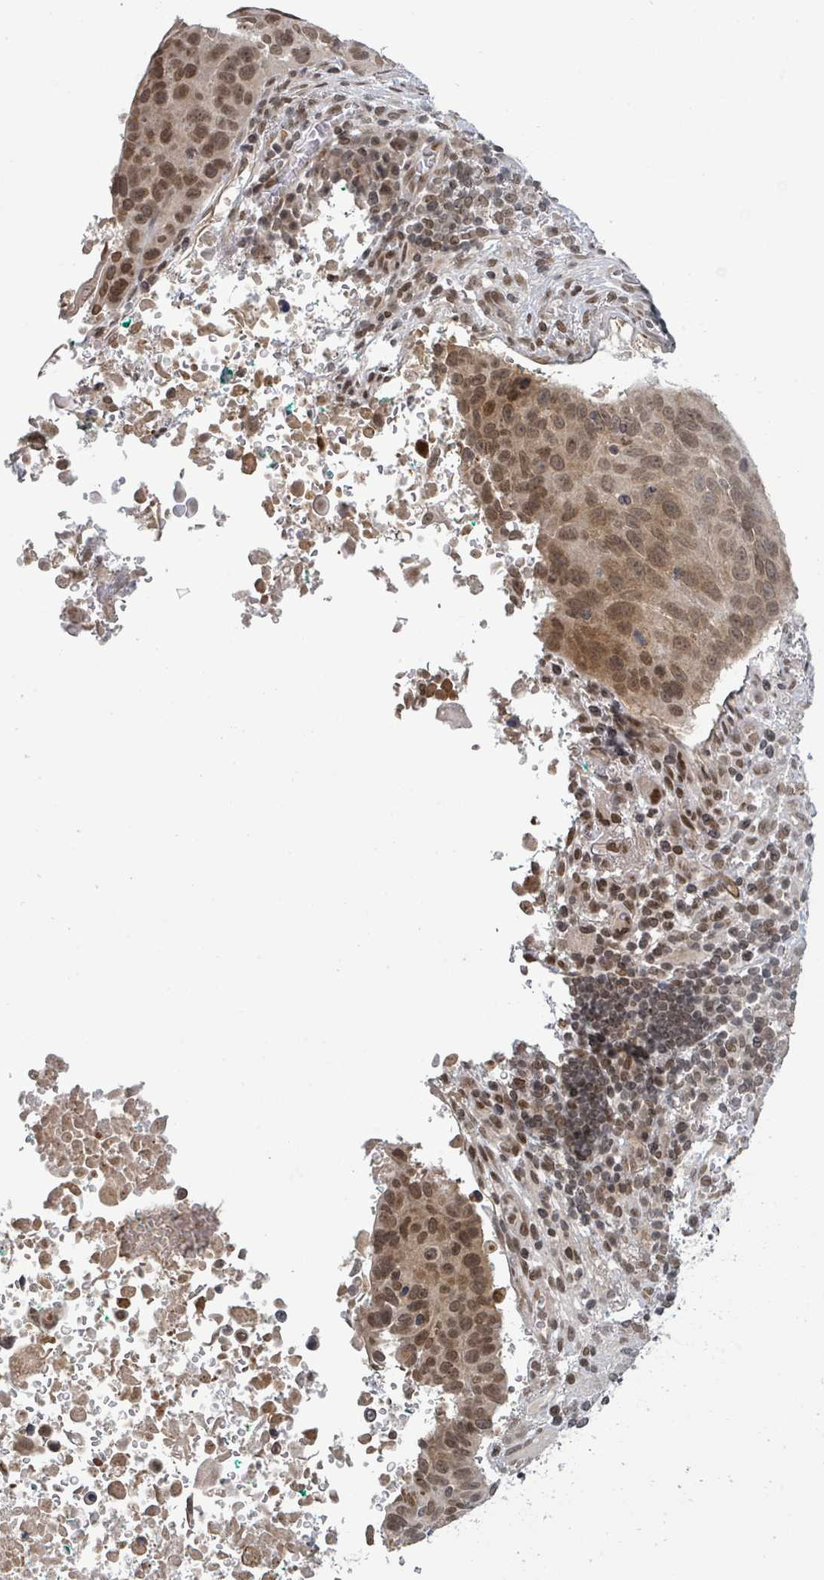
{"staining": {"intensity": "moderate", "quantity": ">75%", "location": "nuclear"}, "tissue": "lung cancer", "cell_type": "Tumor cells", "image_type": "cancer", "snomed": [{"axis": "morphology", "description": "Squamous cell carcinoma, NOS"}, {"axis": "topography", "description": "Lung"}], "caption": "Squamous cell carcinoma (lung) tissue shows moderate nuclear staining in about >75% of tumor cells, visualized by immunohistochemistry. (DAB IHC with brightfield microscopy, high magnification).", "gene": "SBF2", "patient": {"sex": "male", "age": 66}}